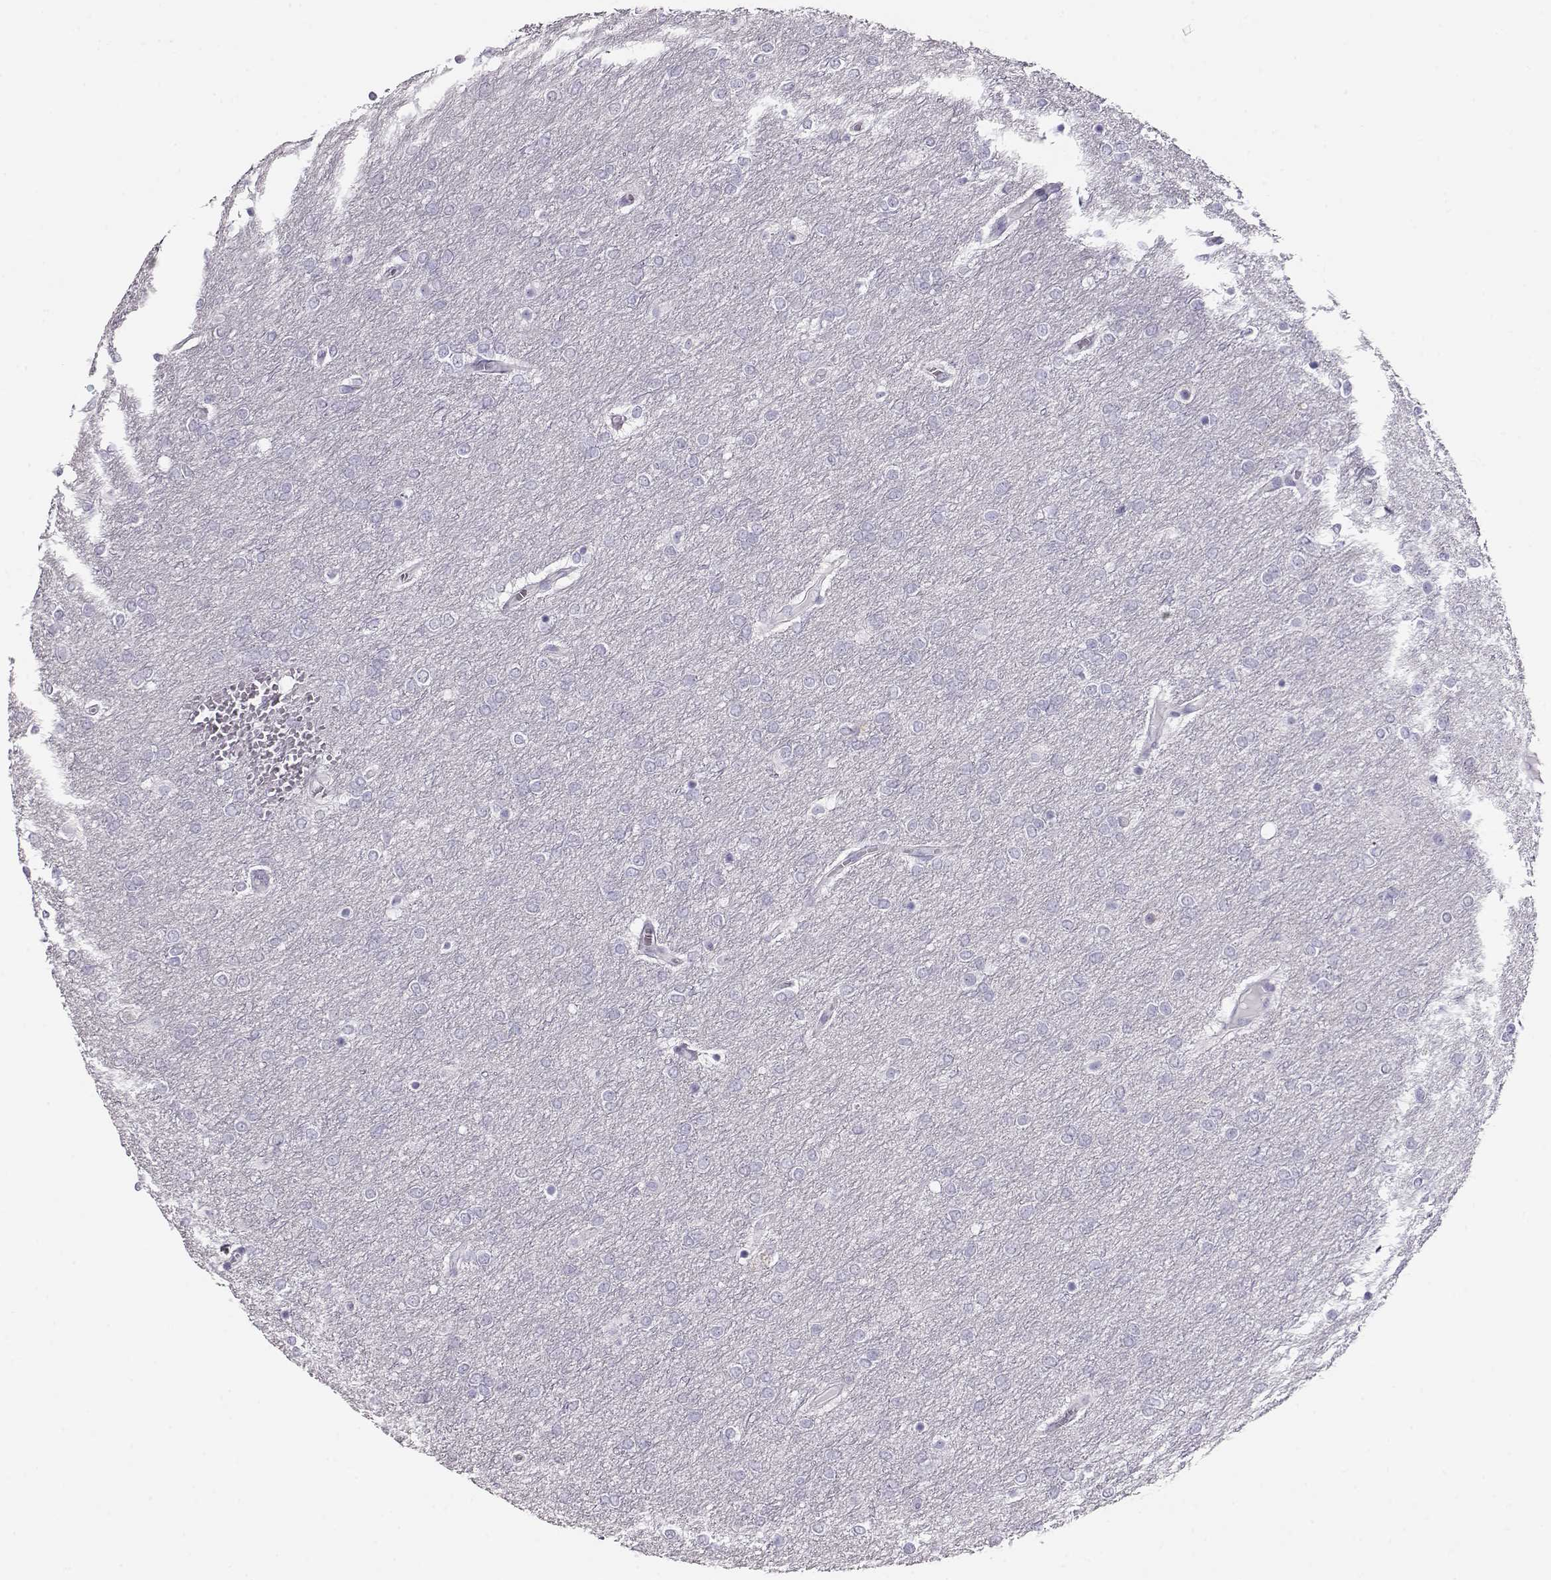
{"staining": {"intensity": "negative", "quantity": "none", "location": "none"}, "tissue": "glioma", "cell_type": "Tumor cells", "image_type": "cancer", "snomed": [{"axis": "morphology", "description": "Glioma, malignant, High grade"}, {"axis": "topography", "description": "Brain"}], "caption": "This image is of high-grade glioma (malignant) stained with immunohistochemistry (IHC) to label a protein in brown with the nuclei are counter-stained blue. There is no expression in tumor cells.", "gene": "ACTN2", "patient": {"sex": "female", "age": 61}}